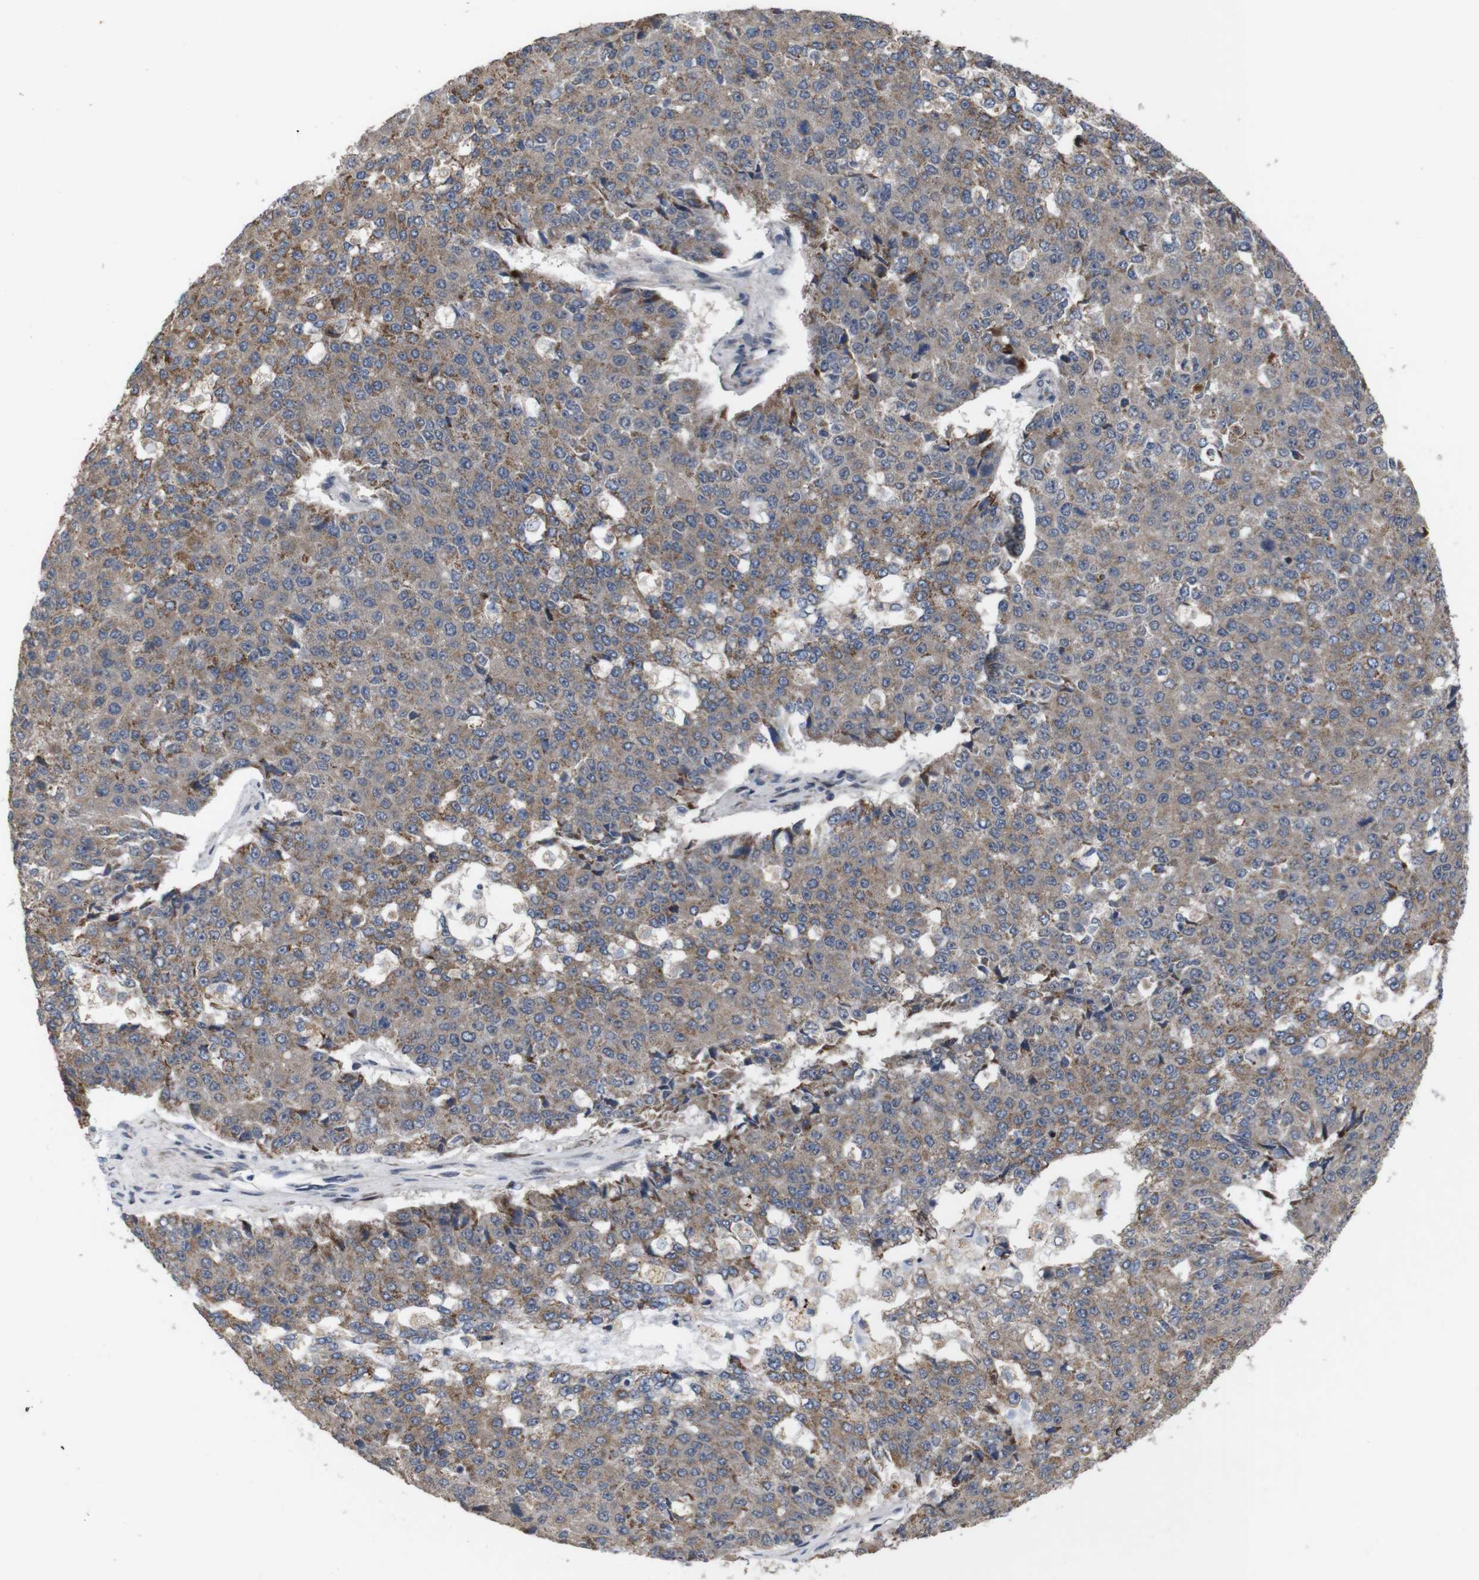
{"staining": {"intensity": "strong", "quantity": "<25%", "location": "cytoplasmic/membranous"}, "tissue": "pancreatic cancer", "cell_type": "Tumor cells", "image_type": "cancer", "snomed": [{"axis": "morphology", "description": "Adenocarcinoma, NOS"}, {"axis": "topography", "description": "Pancreas"}], "caption": "Immunohistochemistry (IHC) (DAB (3,3'-diaminobenzidine)) staining of adenocarcinoma (pancreatic) exhibits strong cytoplasmic/membranous protein positivity in approximately <25% of tumor cells.", "gene": "ATP7B", "patient": {"sex": "male", "age": 50}}